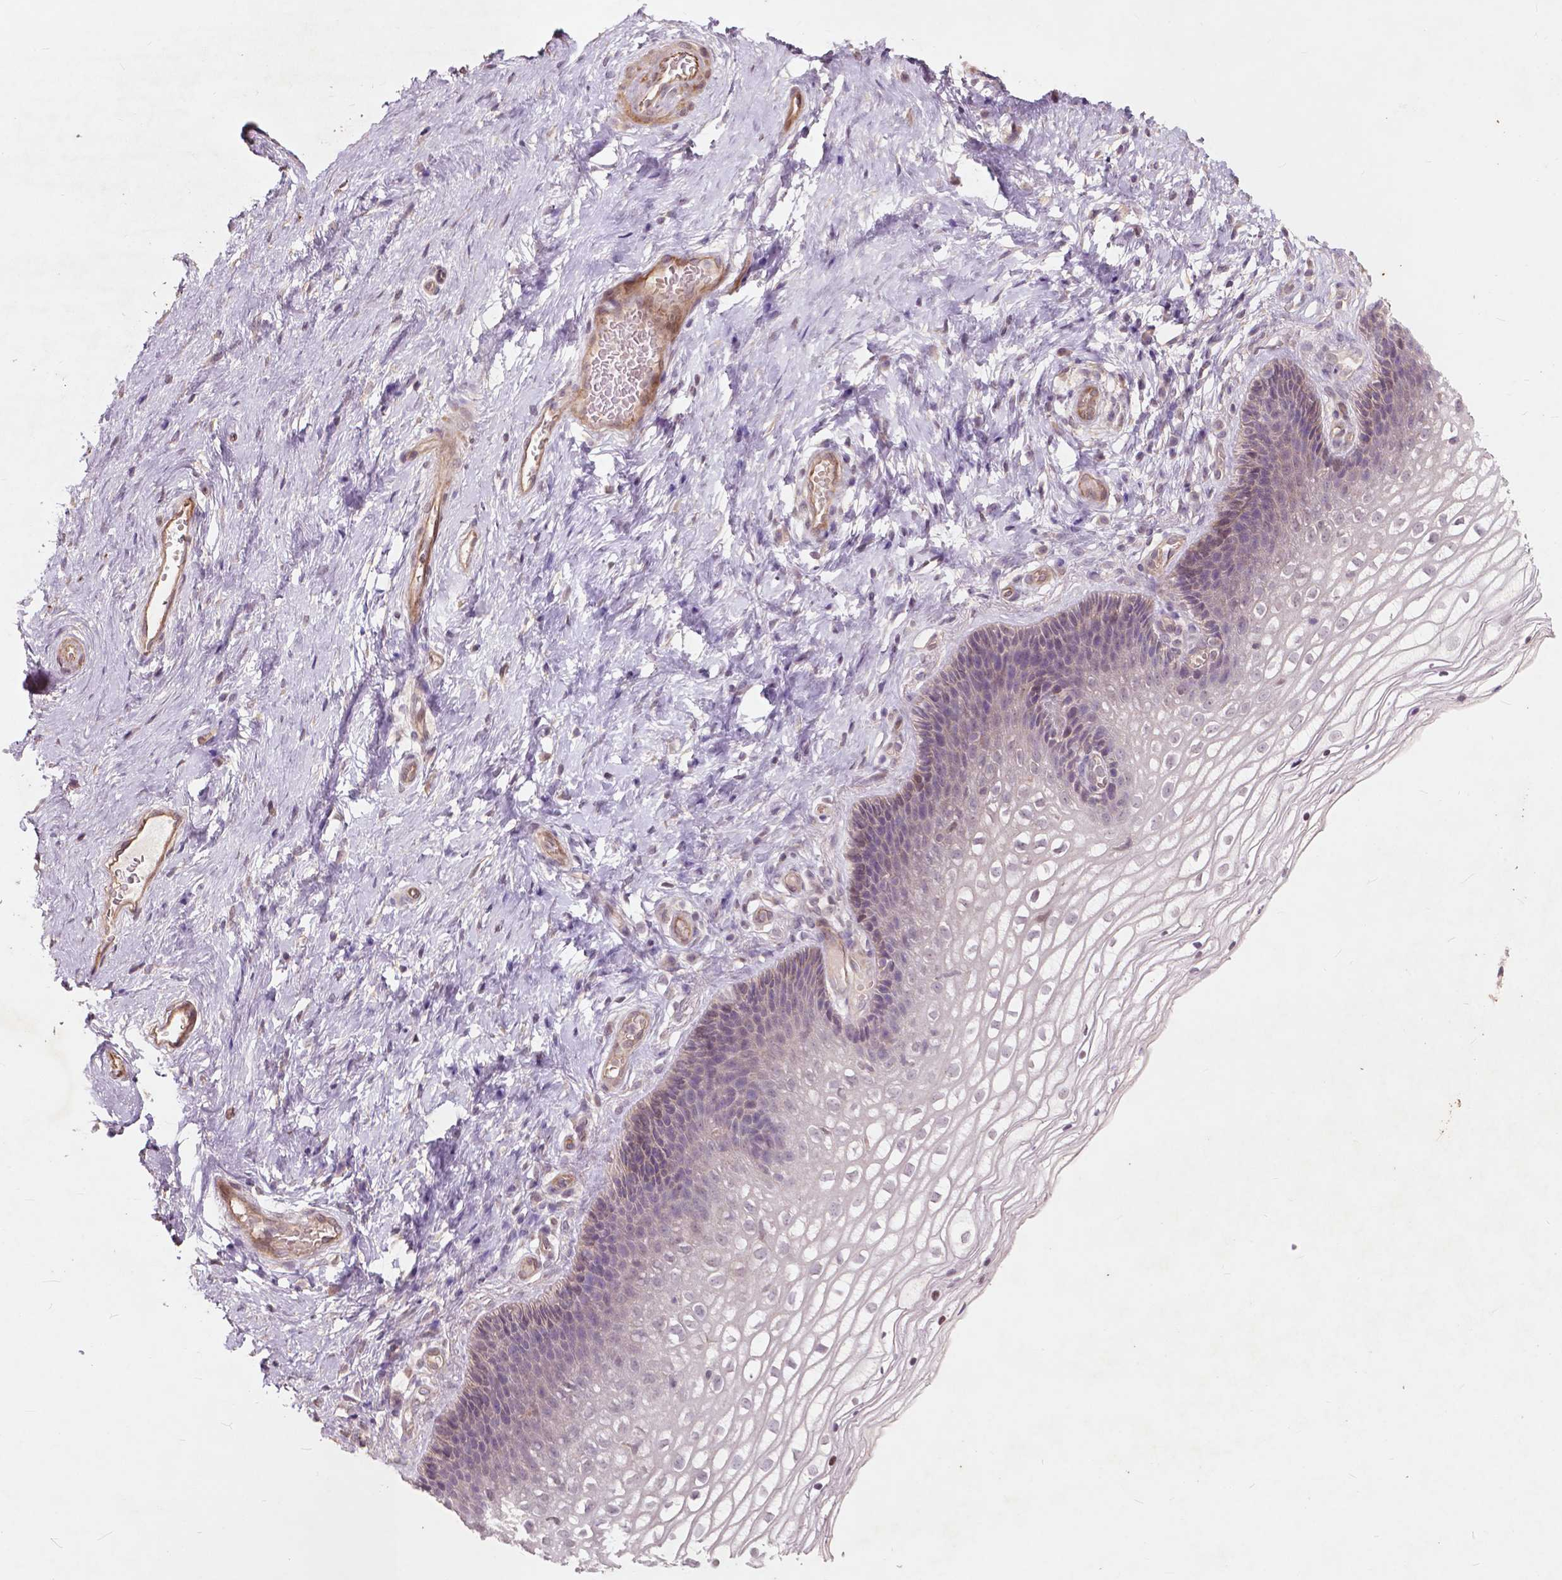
{"staining": {"intensity": "weak", "quantity": "<25%", "location": "cytoplasmic/membranous"}, "tissue": "cervix", "cell_type": "Glandular cells", "image_type": "normal", "snomed": [{"axis": "morphology", "description": "Normal tissue, NOS"}, {"axis": "topography", "description": "Cervix"}], "caption": "Glandular cells are negative for protein expression in benign human cervix. Nuclei are stained in blue.", "gene": "RFPL4B", "patient": {"sex": "female", "age": 34}}